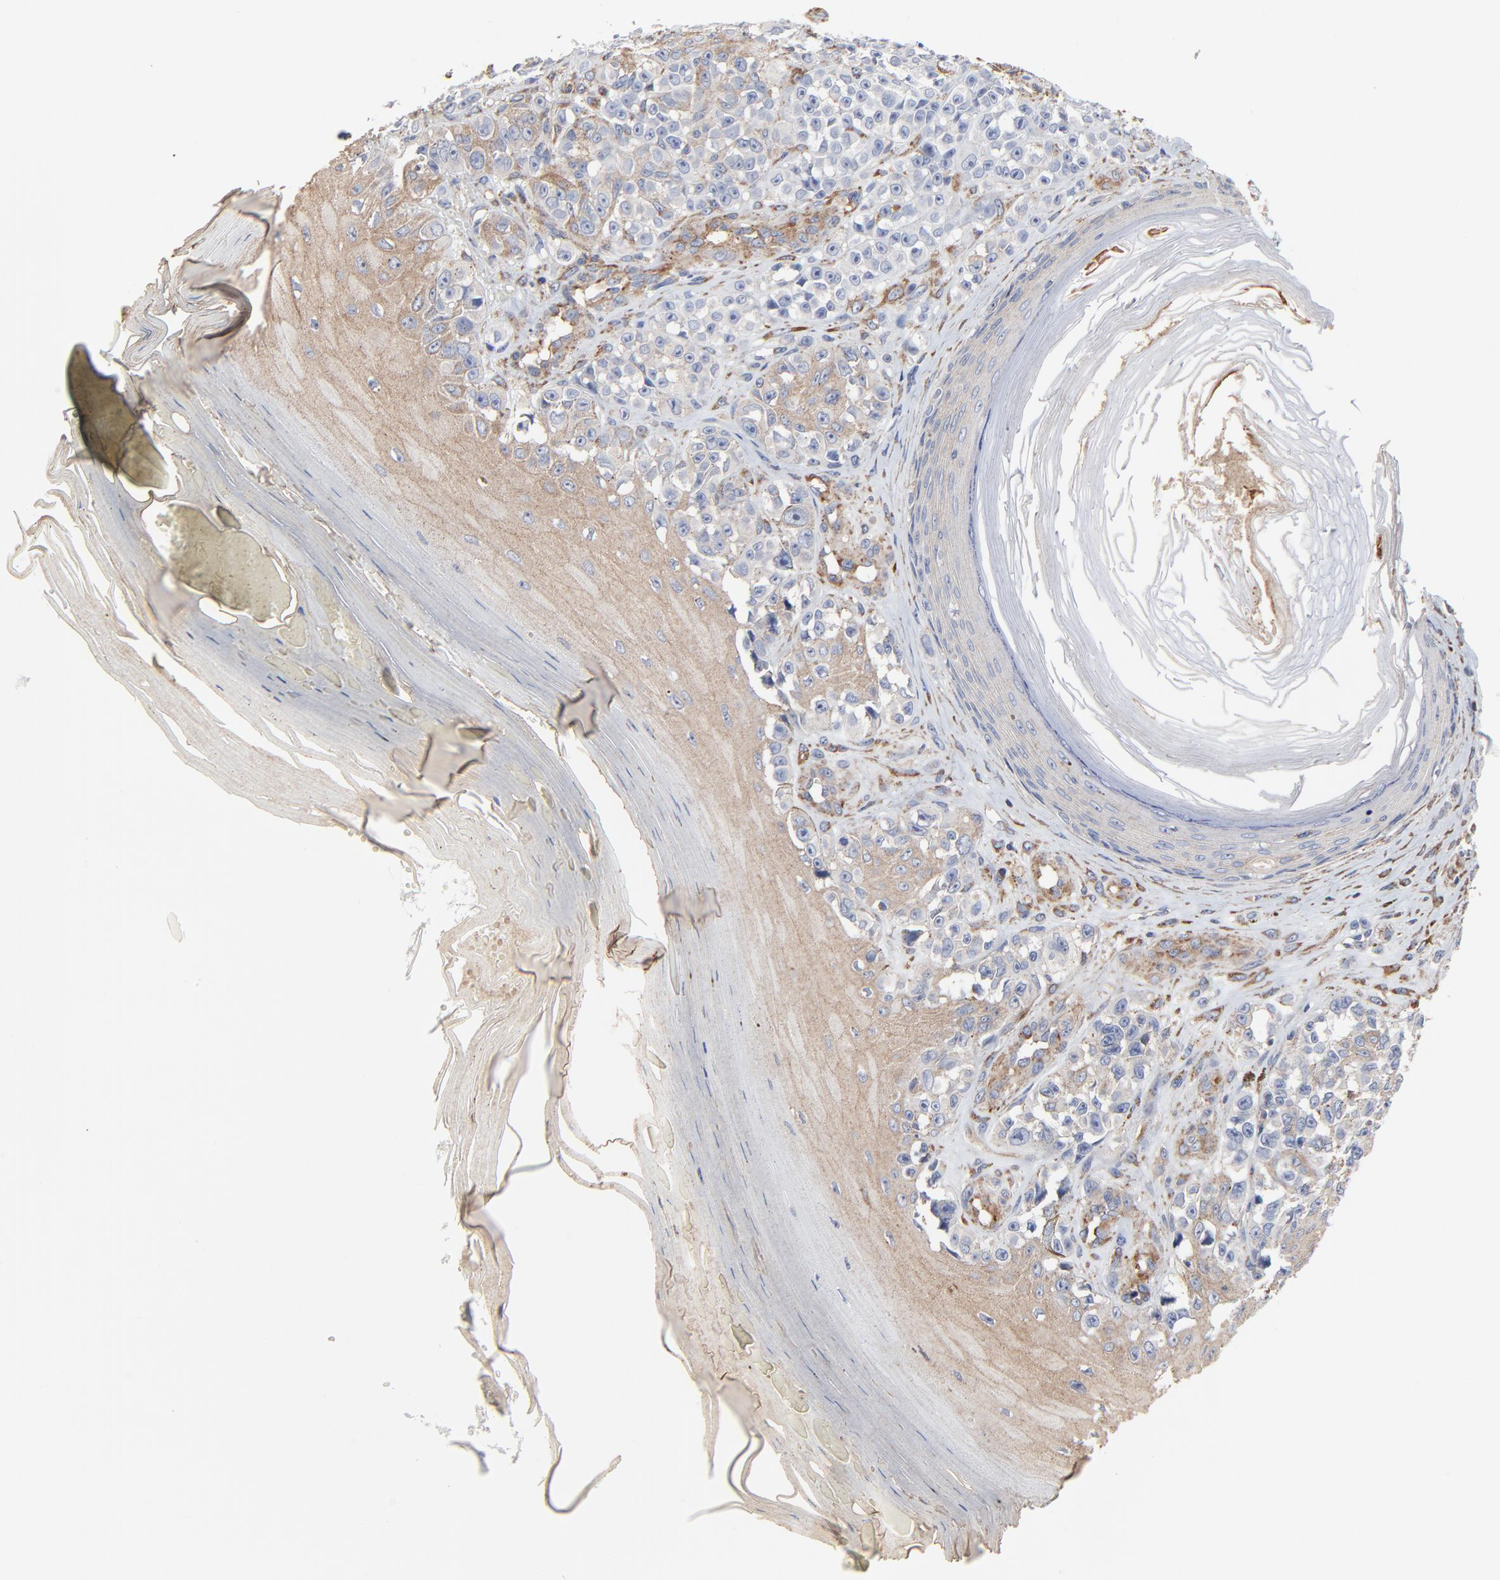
{"staining": {"intensity": "moderate", "quantity": "25%-75%", "location": "cytoplasmic/membranous"}, "tissue": "melanoma", "cell_type": "Tumor cells", "image_type": "cancer", "snomed": [{"axis": "morphology", "description": "Malignant melanoma, NOS"}, {"axis": "topography", "description": "Skin"}], "caption": "Immunohistochemical staining of human melanoma shows moderate cytoplasmic/membranous protein positivity in about 25%-75% of tumor cells. The protein of interest is shown in brown color, while the nuclei are stained blue.", "gene": "NXF3", "patient": {"sex": "female", "age": 82}}